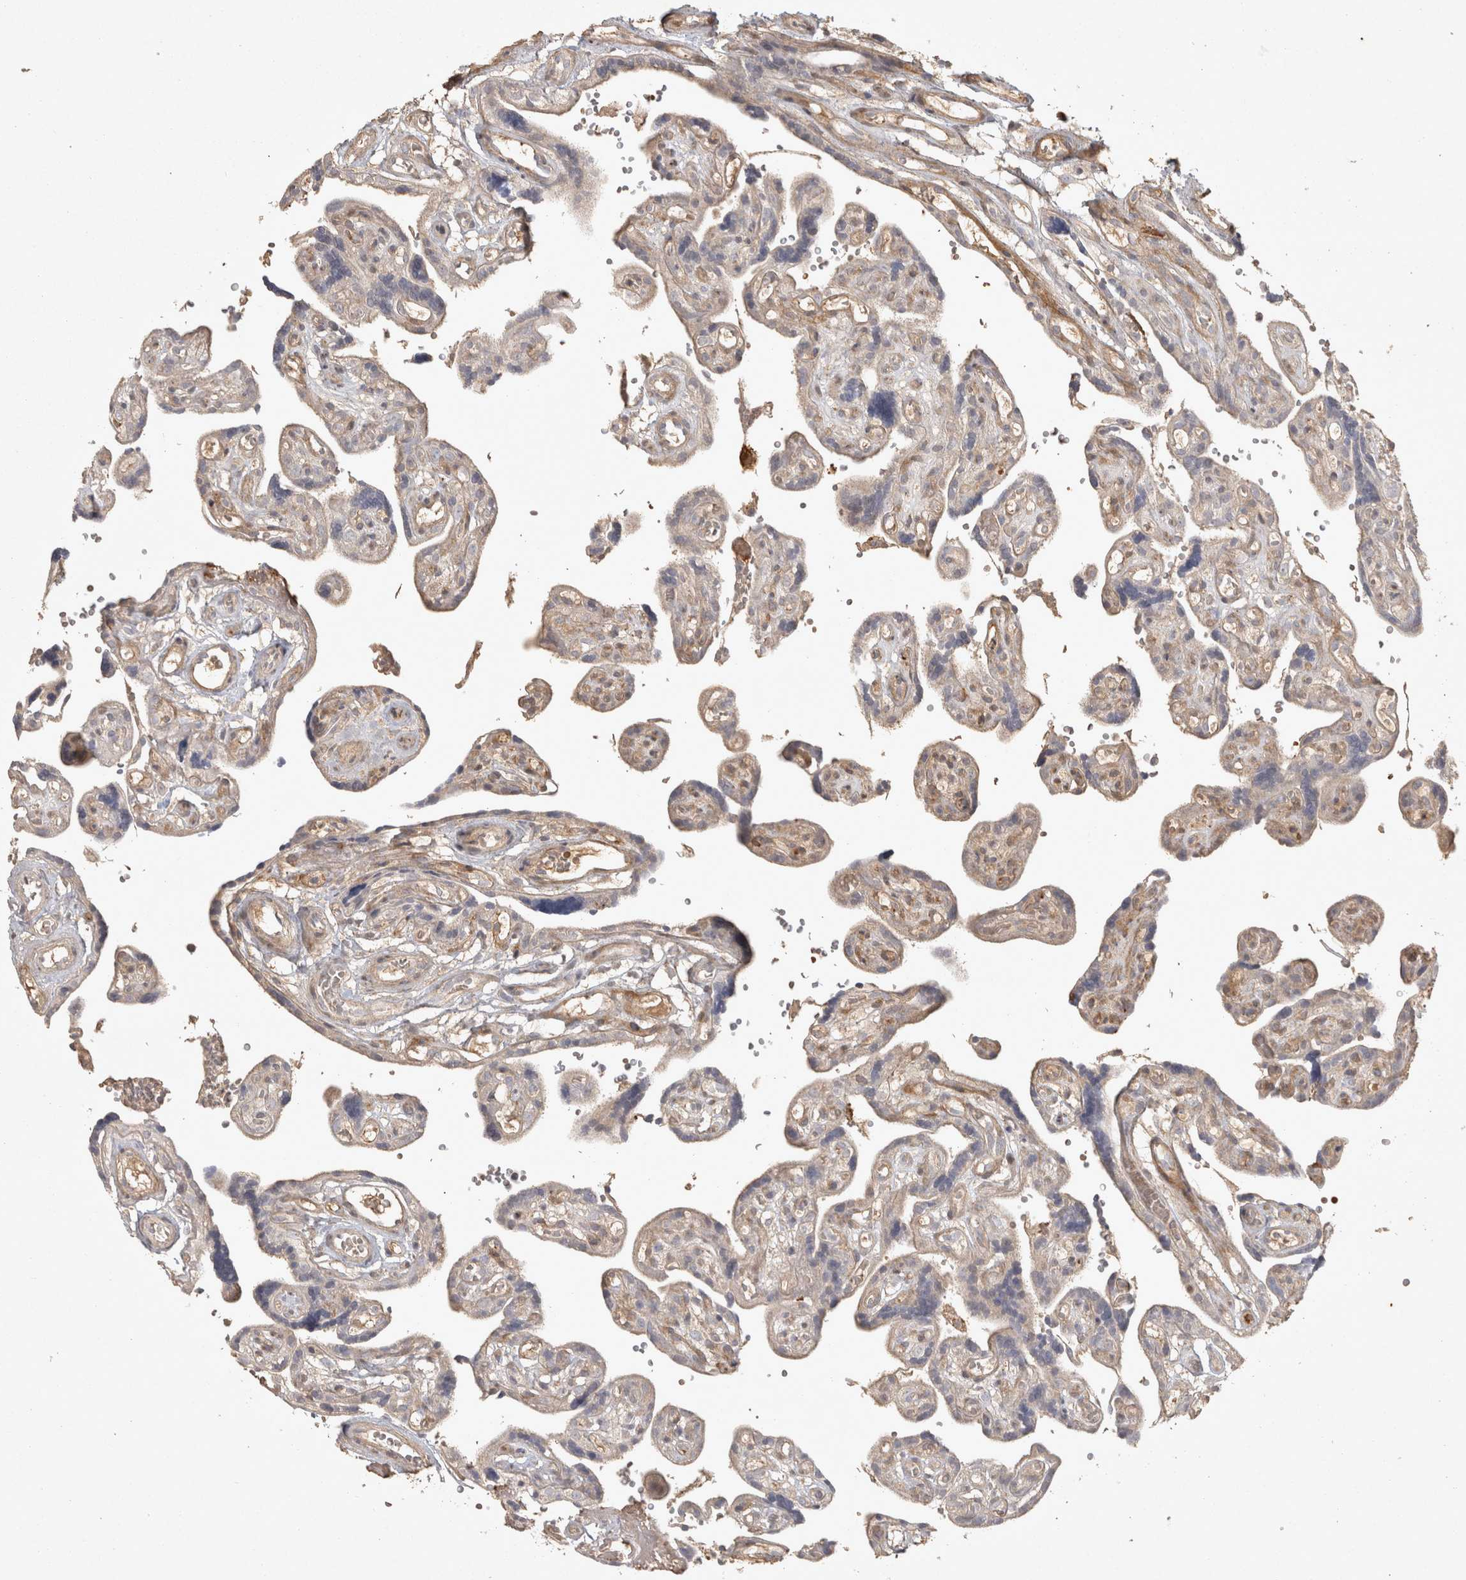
{"staining": {"intensity": "weak", "quantity": ">75%", "location": "cytoplasmic/membranous"}, "tissue": "placenta", "cell_type": "Decidual cells", "image_type": "normal", "snomed": [{"axis": "morphology", "description": "Normal tissue, NOS"}, {"axis": "topography", "description": "Placenta"}], "caption": "DAB (3,3'-diaminobenzidine) immunohistochemical staining of unremarkable placenta demonstrates weak cytoplasmic/membranous protein expression in approximately >75% of decidual cells.", "gene": "OSTN", "patient": {"sex": "female", "age": 30}}